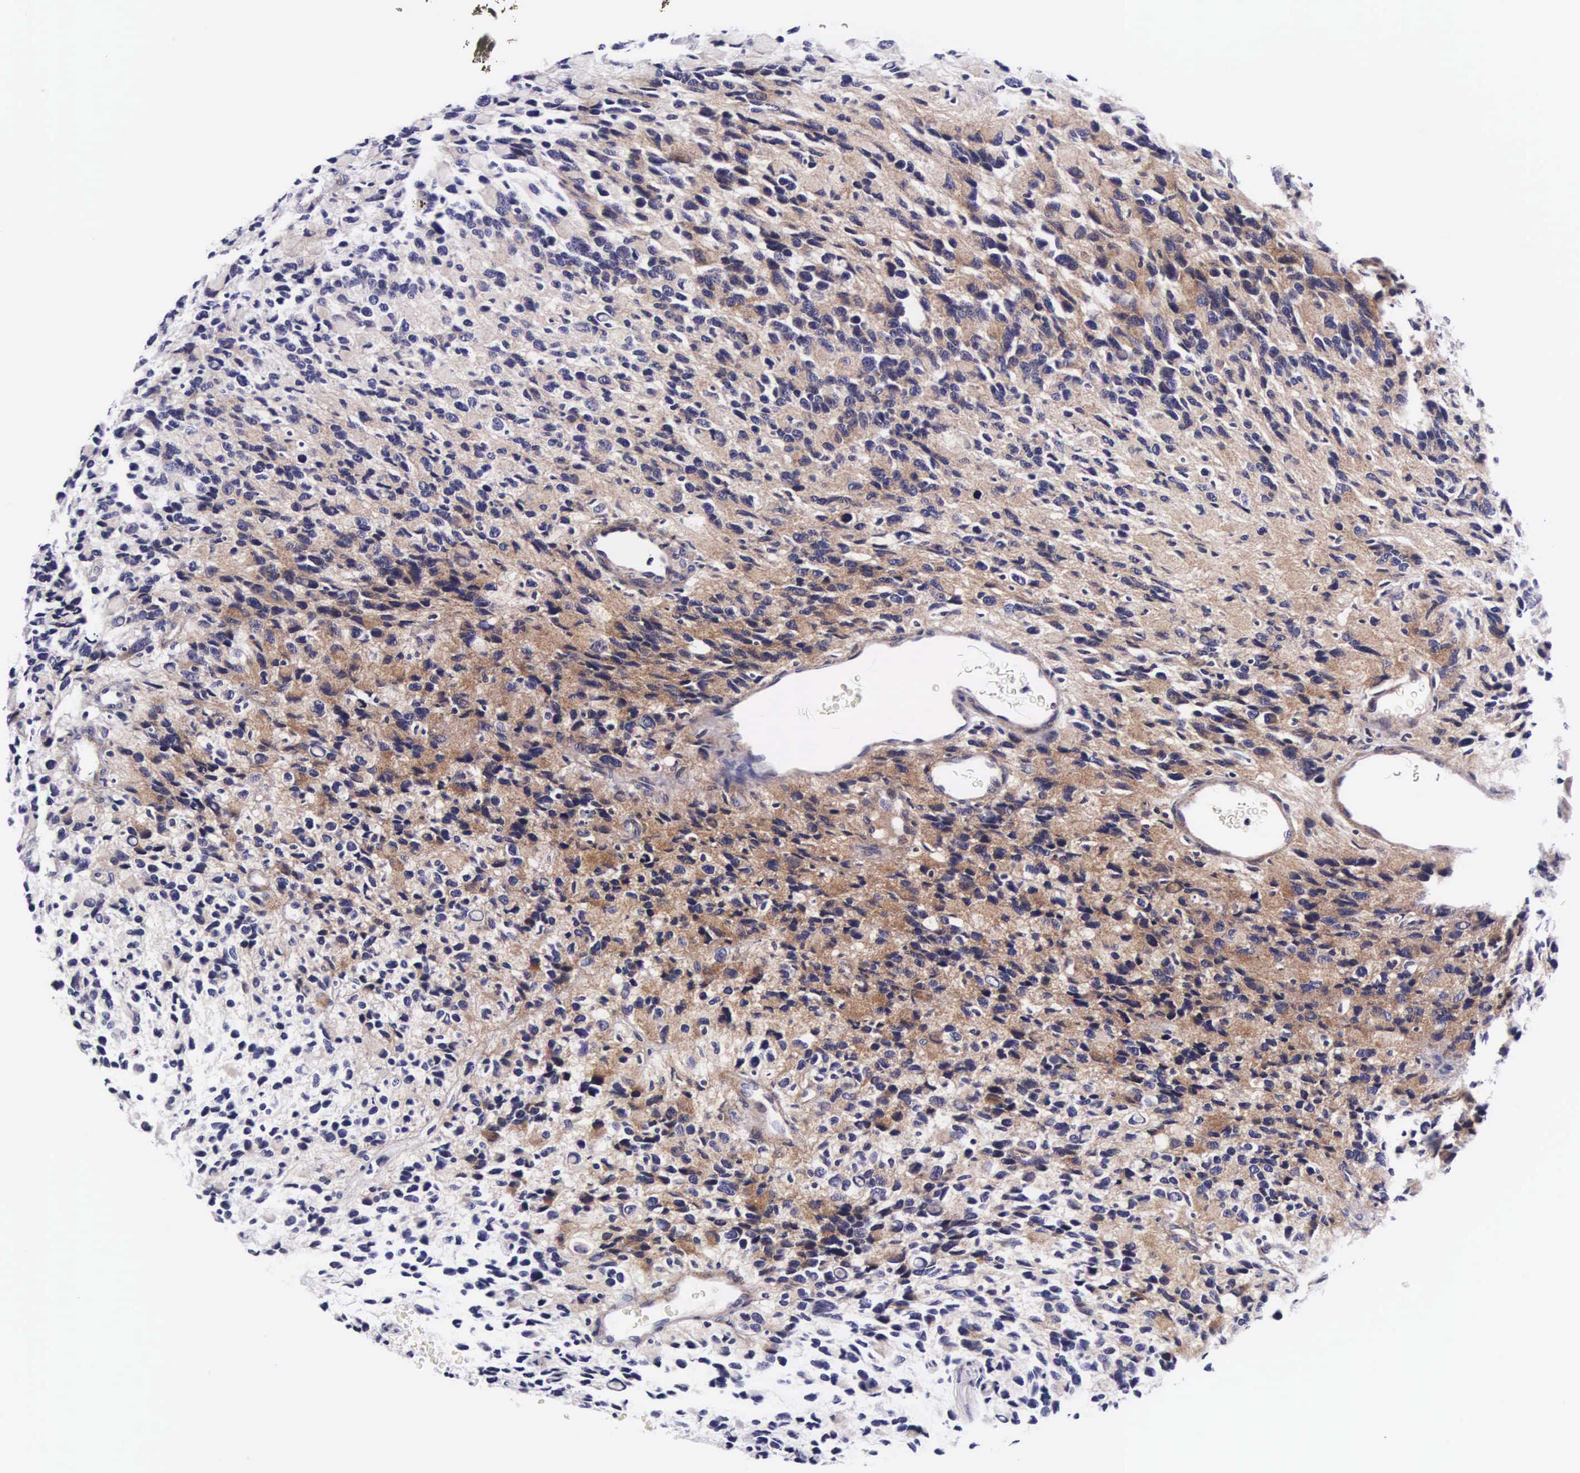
{"staining": {"intensity": "negative", "quantity": "none", "location": "none"}, "tissue": "glioma", "cell_type": "Tumor cells", "image_type": "cancer", "snomed": [{"axis": "morphology", "description": "Glioma, malignant, High grade"}, {"axis": "topography", "description": "Brain"}], "caption": "An immunohistochemistry image of glioma is shown. There is no staining in tumor cells of glioma.", "gene": "UPRT", "patient": {"sex": "male", "age": 77}}